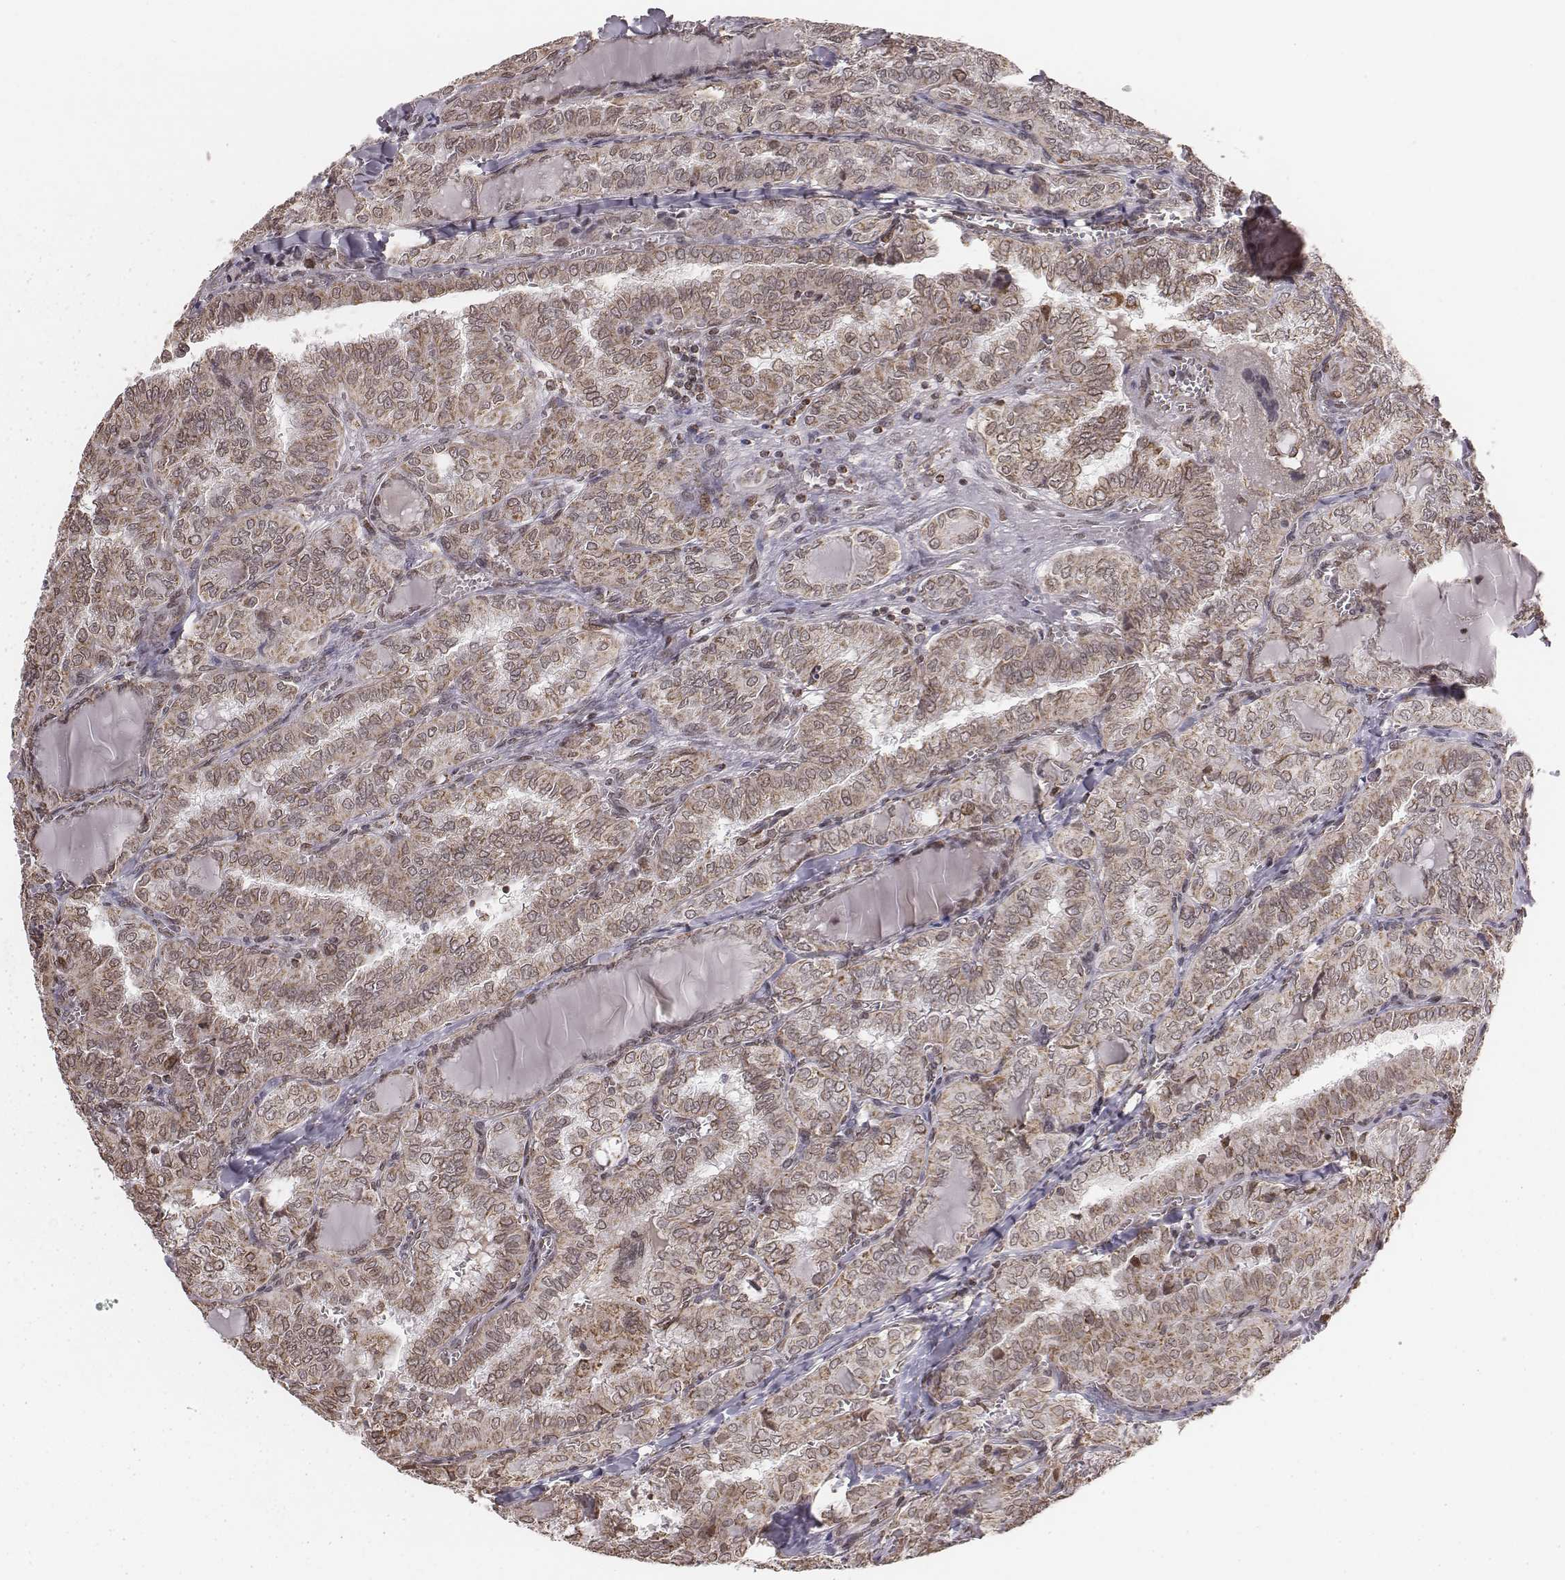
{"staining": {"intensity": "moderate", "quantity": "25%-75%", "location": "cytoplasmic/membranous"}, "tissue": "thyroid cancer", "cell_type": "Tumor cells", "image_type": "cancer", "snomed": [{"axis": "morphology", "description": "Papillary adenocarcinoma, NOS"}, {"axis": "topography", "description": "Thyroid gland"}], "caption": "Moderate cytoplasmic/membranous positivity is present in approximately 25%-75% of tumor cells in thyroid cancer (papillary adenocarcinoma).", "gene": "ACOT2", "patient": {"sex": "female", "age": 41}}